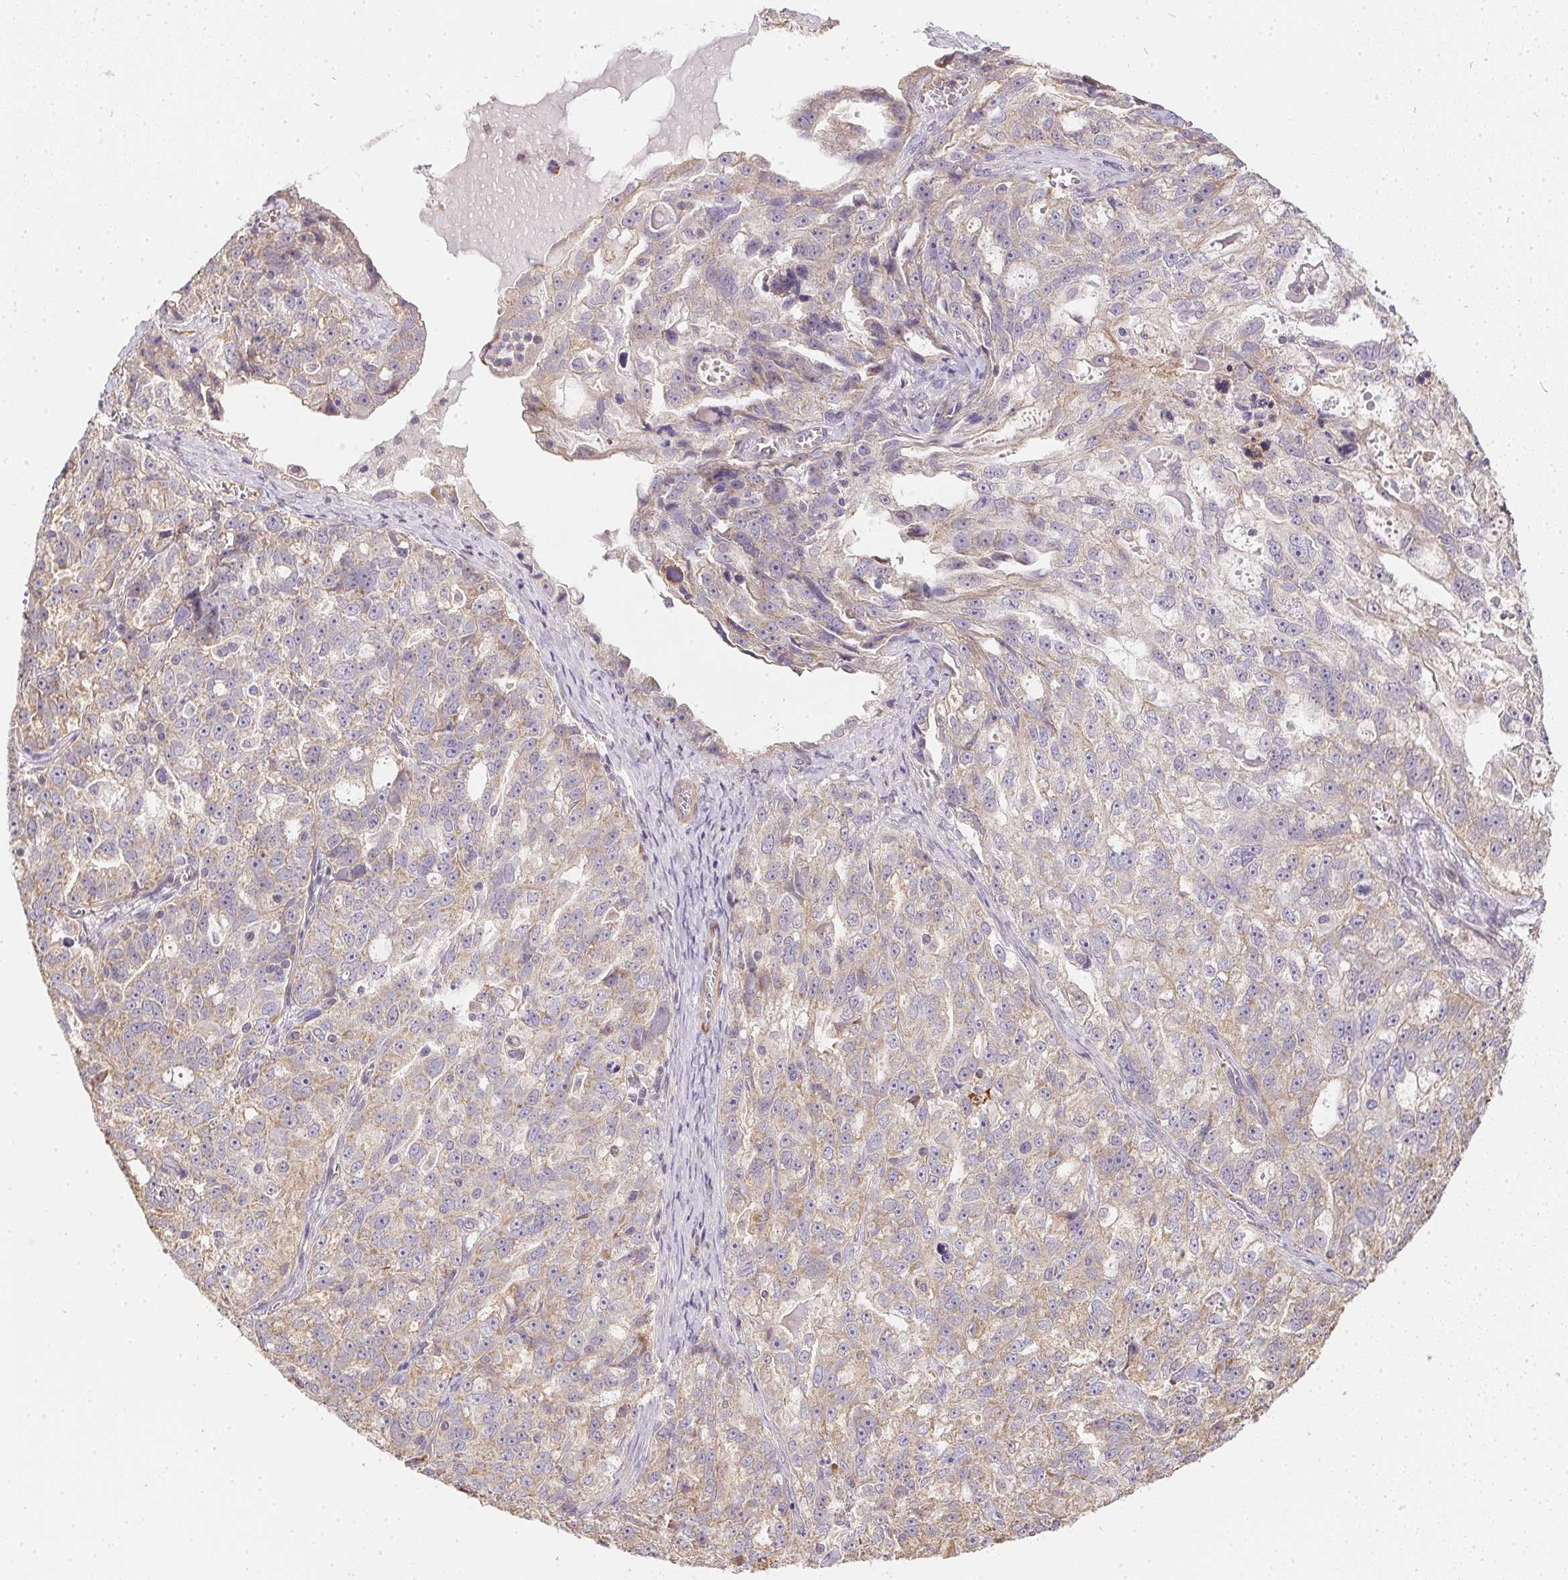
{"staining": {"intensity": "weak", "quantity": "<25%", "location": "cytoplasmic/membranous"}, "tissue": "ovarian cancer", "cell_type": "Tumor cells", "image_type": "cancer", "snomed": [{"axis": "morphology", "description": "Cystadenocarcinoma, serous, NOS"}, {"axis": "topography", "description": "Ovary"}], "caption": "This micrograph is of ovarian serous cystadenocarcinoma stained with IHC to label a protein in brown with the nuclei are counter-stained blue. There is no positivity in tumor cells.", "gene": "REV3L", "patient": {"sex": "female", "age": 51}}